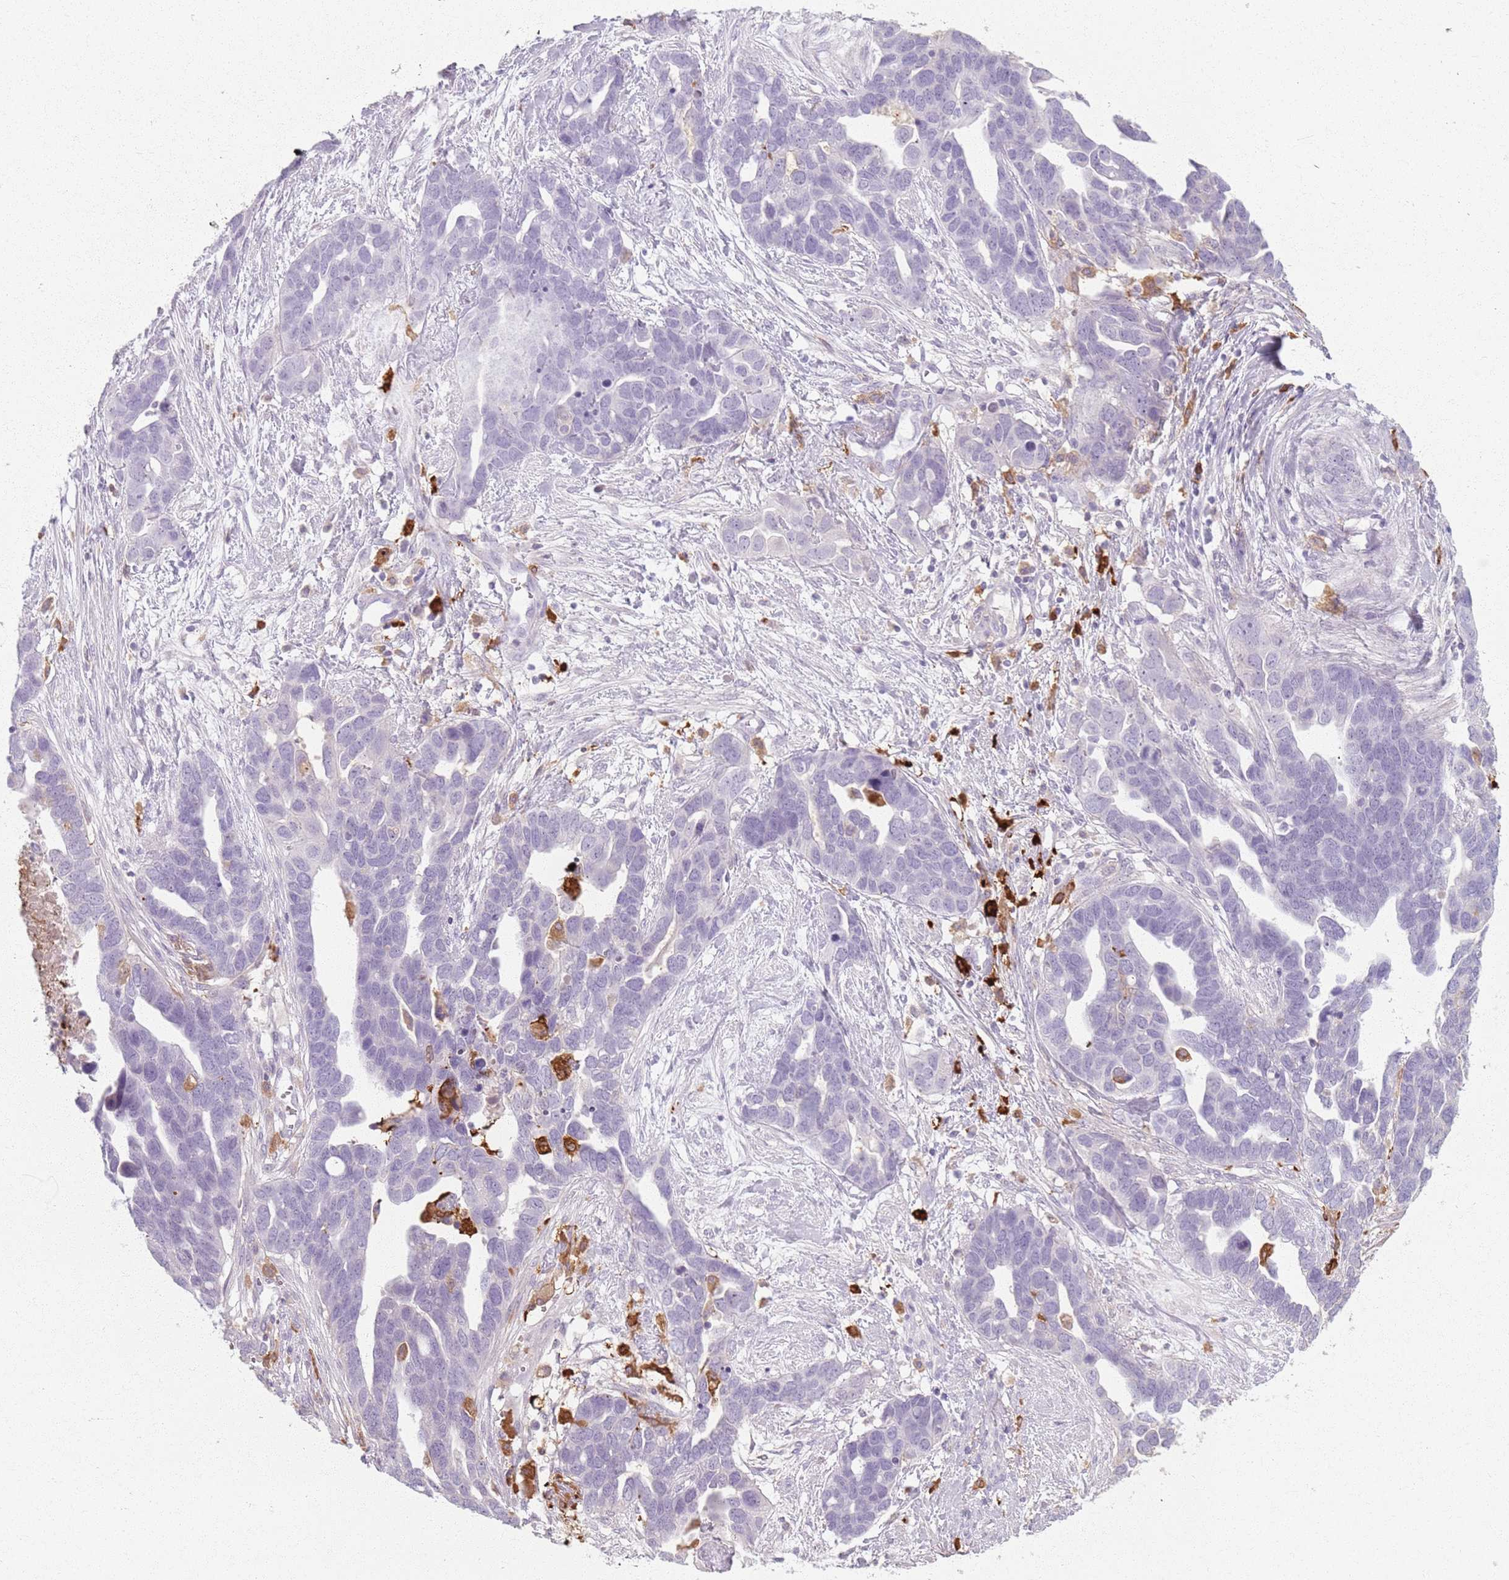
{"staining": {"intensity": "negative", "quantity": "none", "location": "none"}, "tissue": "ovarian cancer", "cell_type": "Tumor cells", "image_type": "cancer", "snomed": [{"axis": "morphology", "description": "Cystadenocarcinoma, serous, NOS"}, {"axis": "topography", "description": "Ovary"}], "caption": "Immunohistochemistry (IHC) histopathology image of neoplastic tissue: ovarian serous cystadenocarcinoma stained with DAB shows no significant protein positivity in tumor cells. Brightfield microscopy of immunohistochemistry stained with DAB (3,3'-diaminobenzidine) (brown) and hematoxylin (blue), captured at high magnification.", "gene": "GDPGP1", "patient": {"sex": "female", "age": 54}}